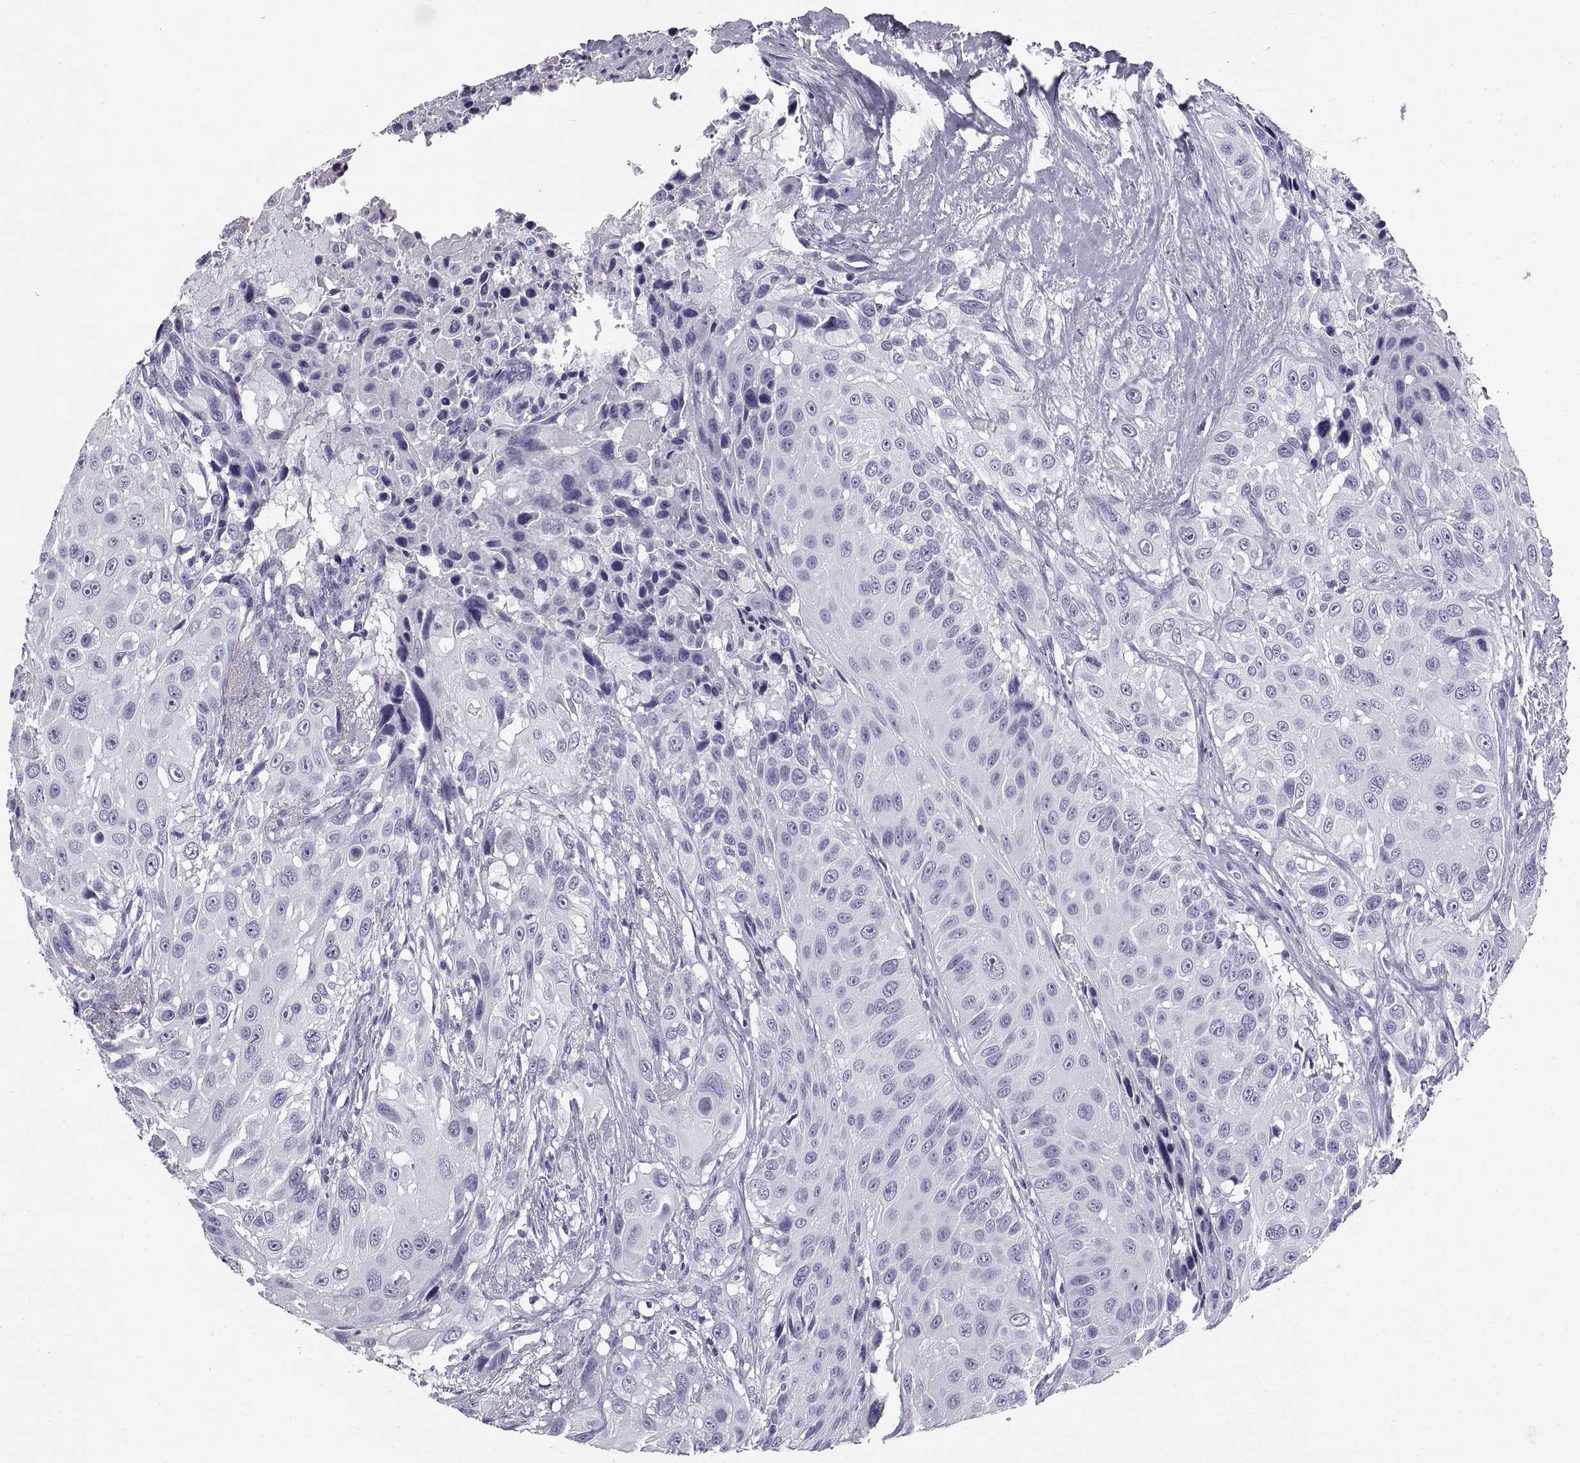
{"staining": {"intensity": "negative", "quantity": "none", "location": "none"}, "tissue": "urothelial cancer", "cell_type": "Tumor cells", "image_type": "cancer", "snomed": [{"axis": "morphology", "description": "Urothelial carcinoma, NOS"}, {"axis": "topography", "description": "Urinary bladder"}], "caption": "Photomicrograph shows no significant protein positivity in tumor cells of transitional cell carcinoma.", "gene": "RLBP1", "patient": {"sex": "male", "age": 55}}